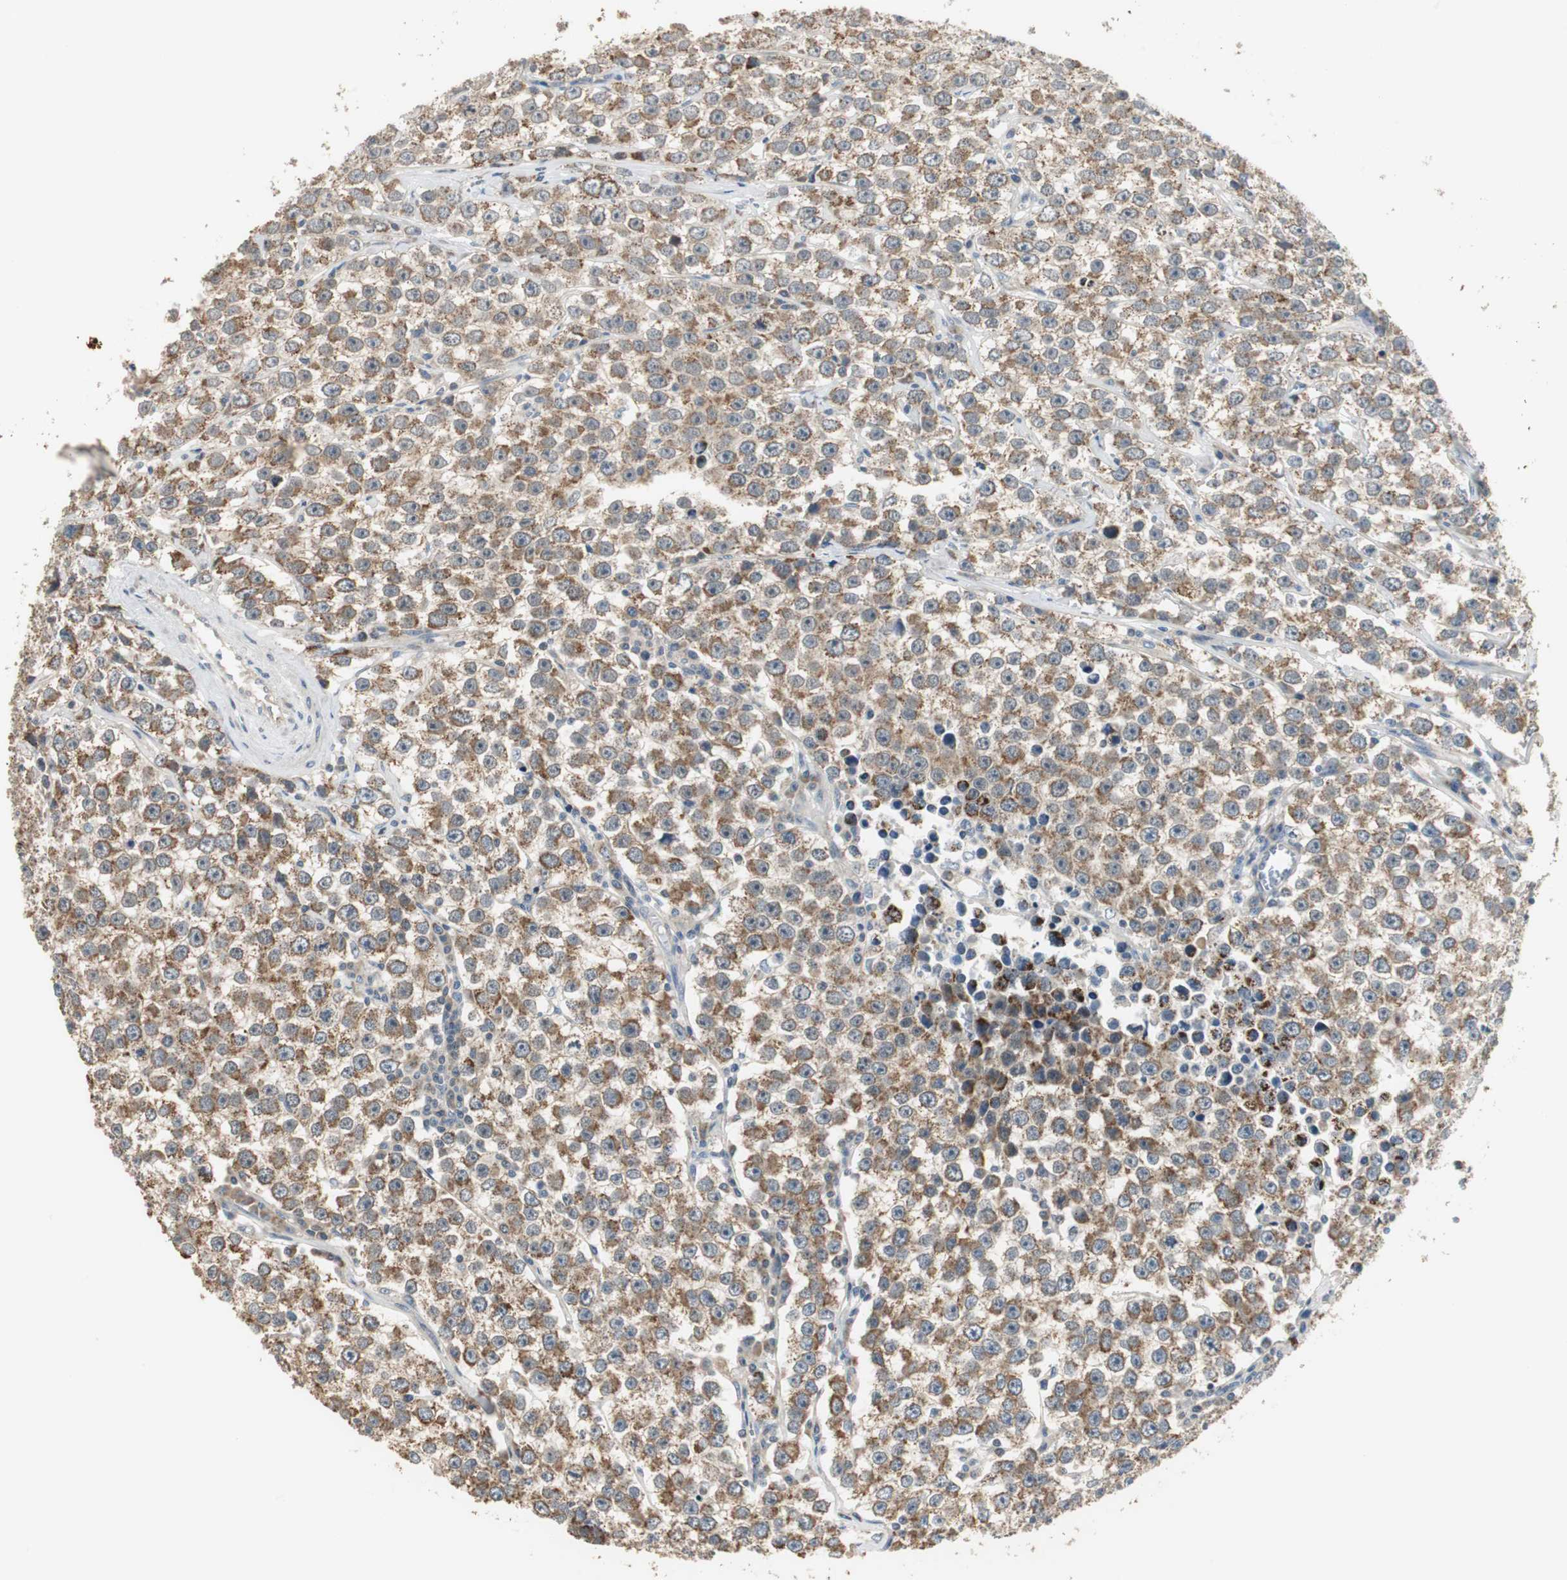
{"staining": {"intensity": "moderate", "quantity": ">75%", "location": "cytoplasmic/membranous"}, "tissue": "testis cancer", "cell_type": "Tumor cells", "image_type": "cancer", "snomed": [{"axis": "morphology", "description": "Seminoma, NOS"}, {"axis": "morphology", "description": "Carcinoma, Embryonal, NOS"}, {"axis": "topography", "description": "Testis"}], "caption": "This micrograph demonstrates immunohistochemistry (IHC) staining of testis cancer, with medium moderate cytoplasmic/membranous staining in approximately >75% of tumor cells.", "gene": "MYT1", "patient": {"sex": "male", "age": 52}}